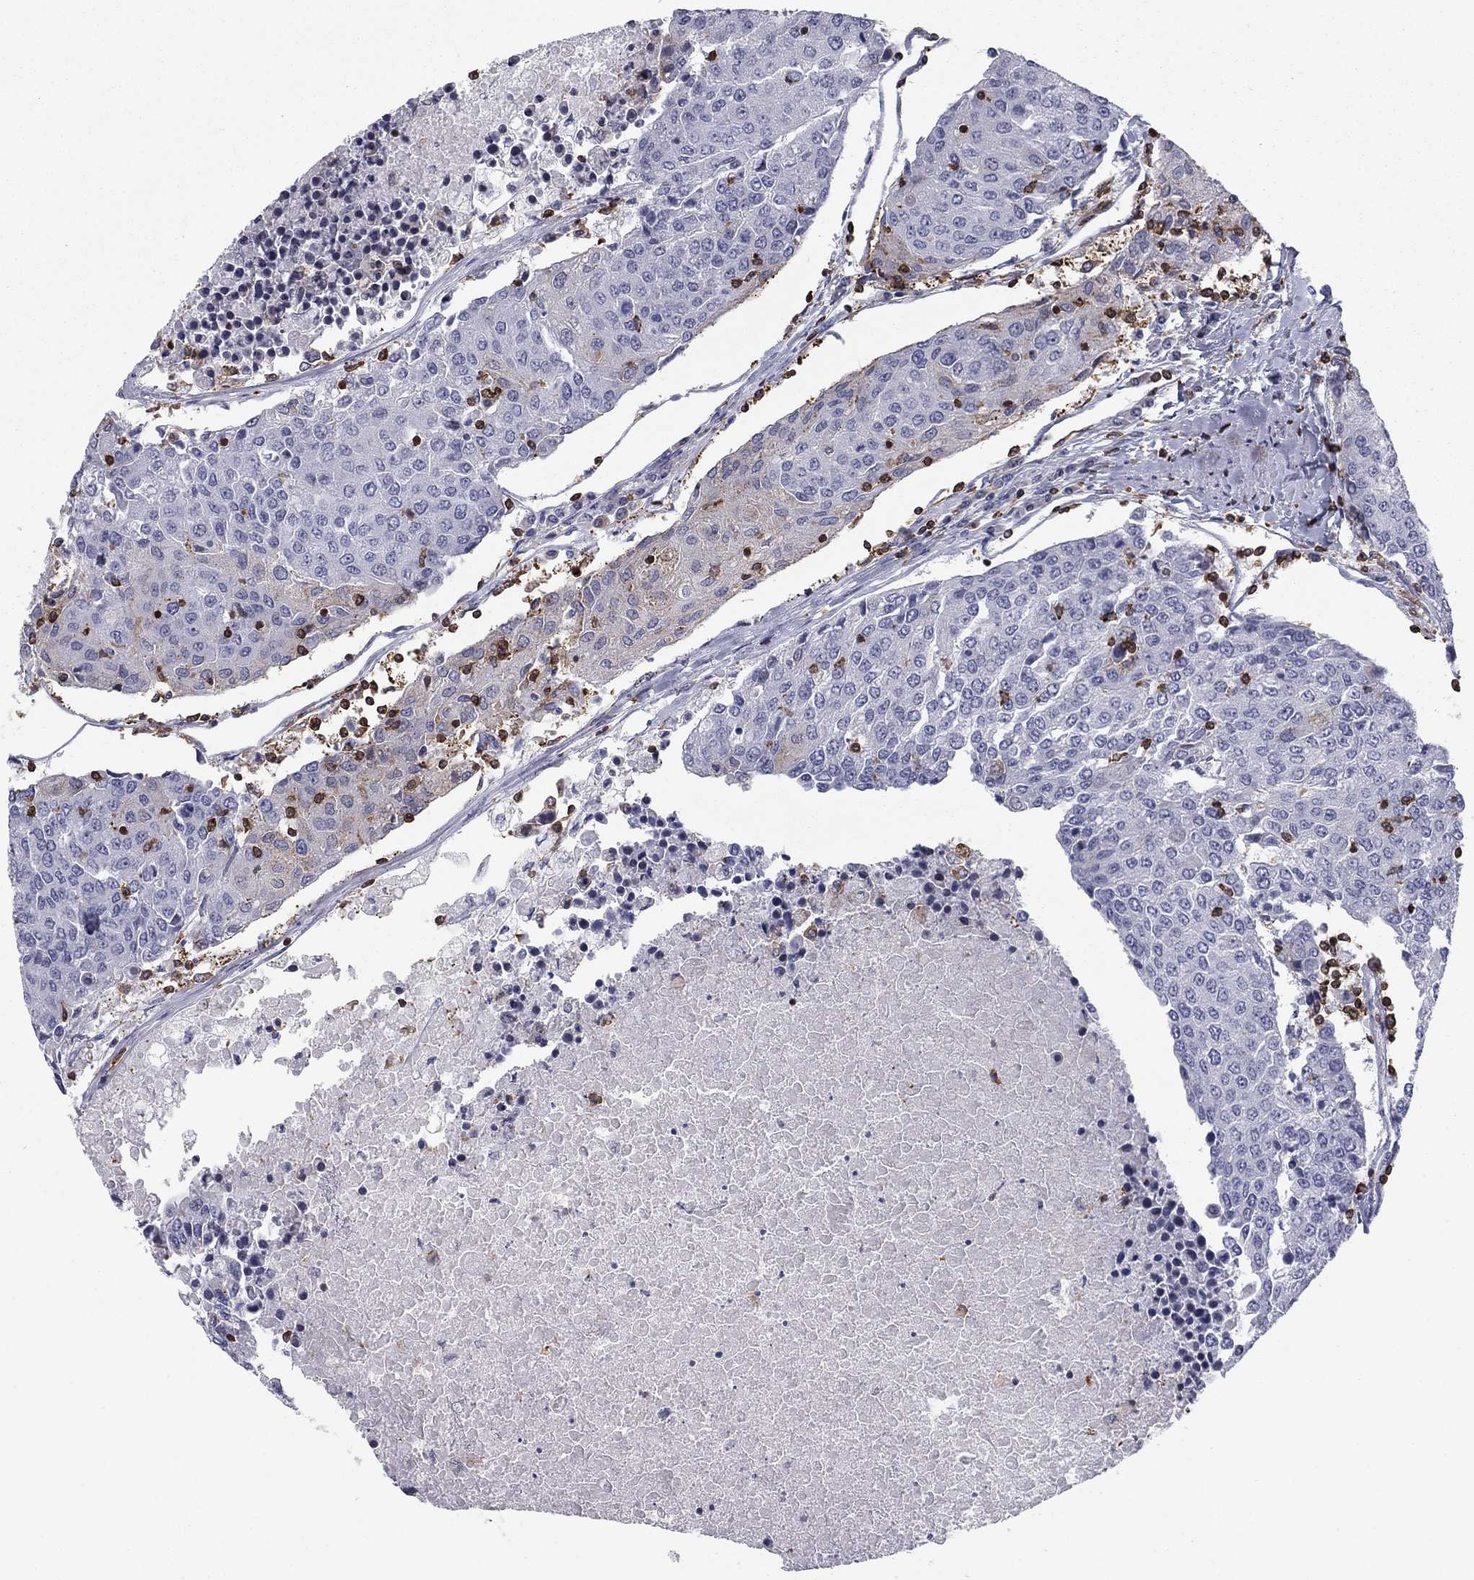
{"staining": {"intensity": "negative", "quantity": "none", "location": "none"}, "tissue": "urothelial cancer", "cell_type": "Tumor cells", "image_type": "cancer", "snomed": [{"axis": "morphology", "description": "Urothelial carcinoma, High grade"}, {"axis": "topography", "description": "Urinary bladder"}], "caption": "Immunohistochemistry of urothelial cancer displays no staining in tumor cells. (DAB immunohistochemistry (IHC) visualized using brightfield microscopy, high magnification).", "gene": "ARHGAP27", "patient": {"sex": "female", "age": 85}}